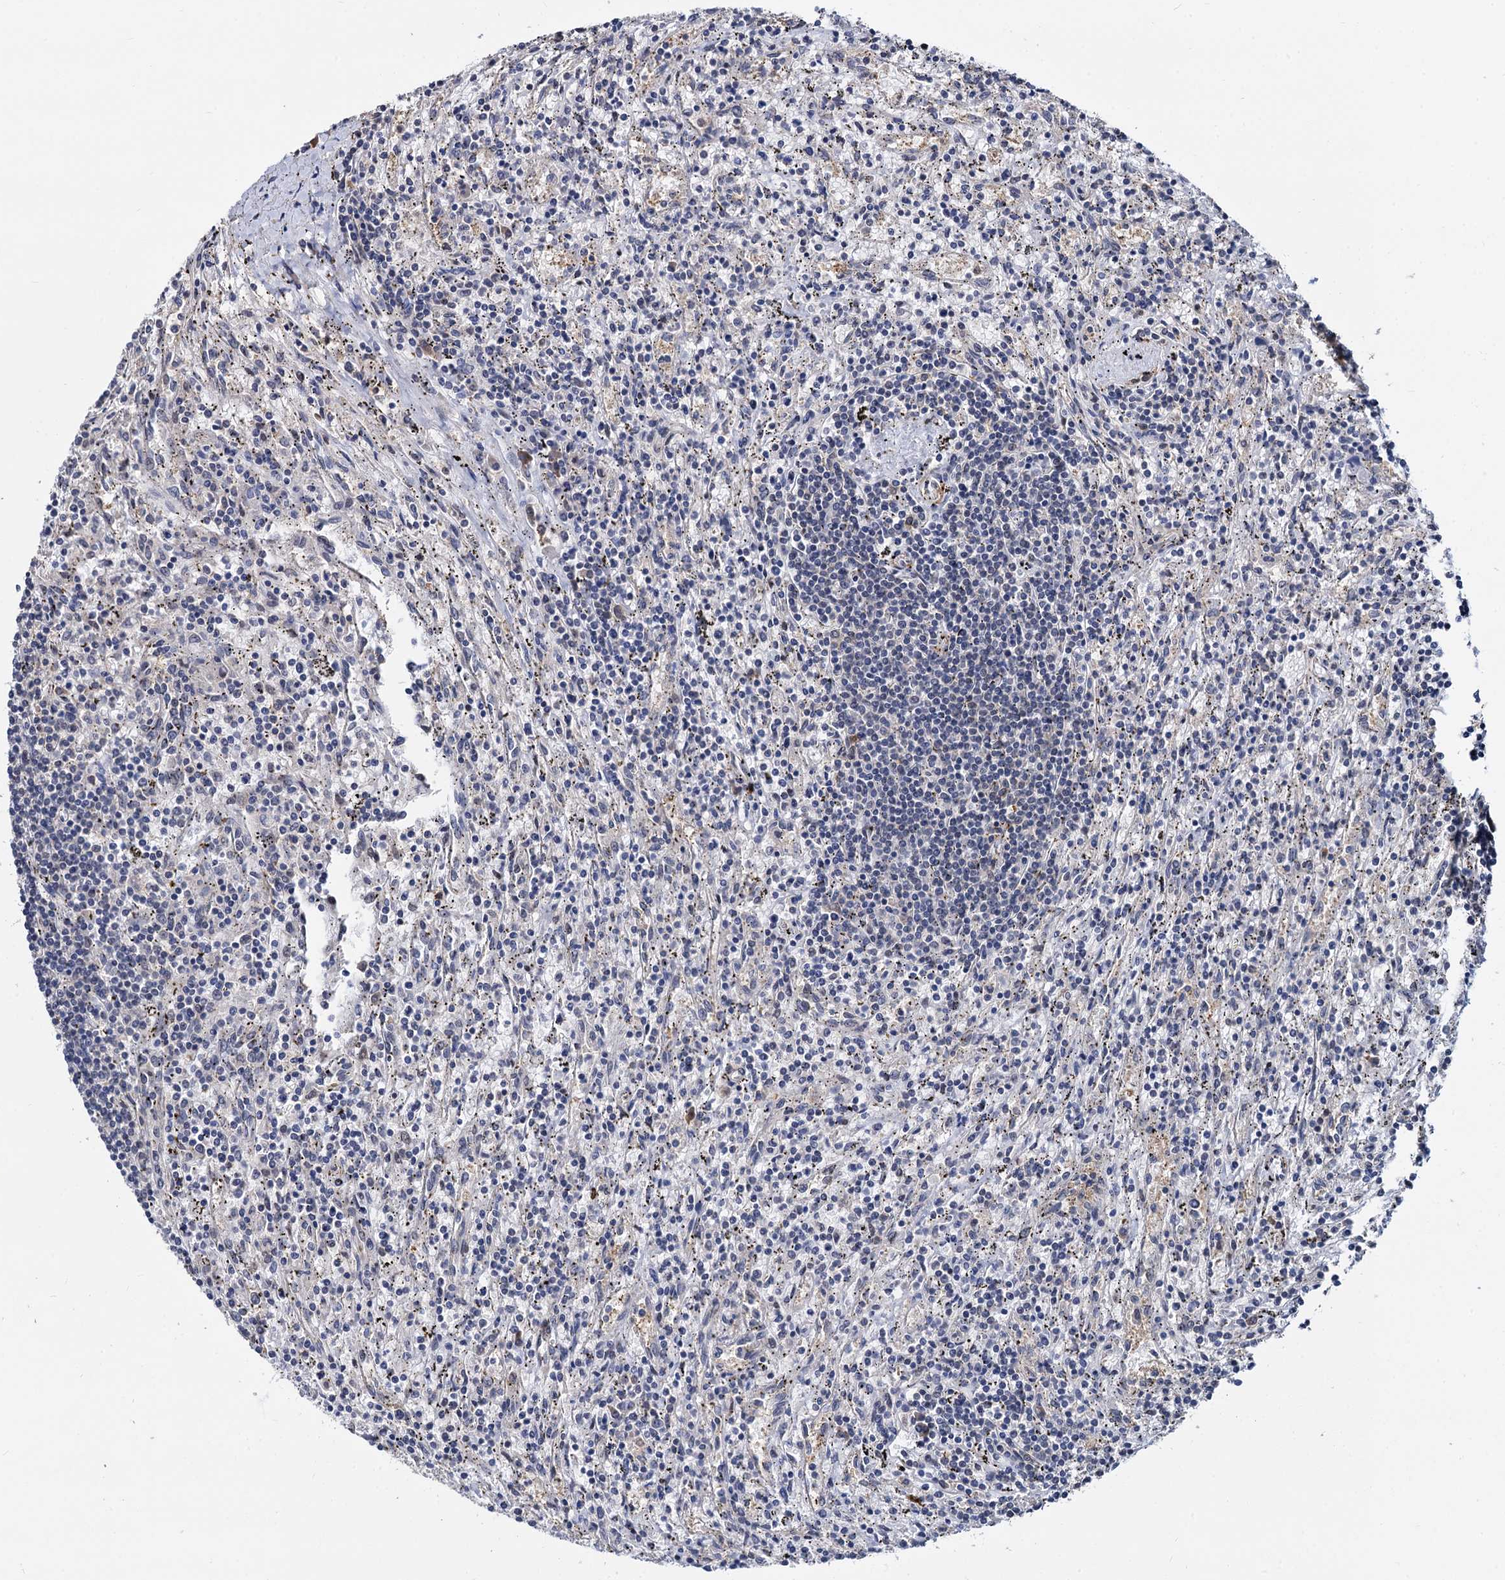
{"staining": {"intensity": "negative", "quantity": "none", "location": "none"}, "tissue": "lymphoma", "cell_type": "Tumor cells", "image_type": "cancer", "snomed": [{"axis": "morphology", "description": "Malignant lymphoma, non-Hodgkin's type, Low grade"}, {"axis": "topography", "description": "Spleen"}], "caption": "Micrograph shows no protein staining in tumor cells of lymphoma tissue.", "gene": "PSMD4", "patient": {"sex": "male", "age": 76}}